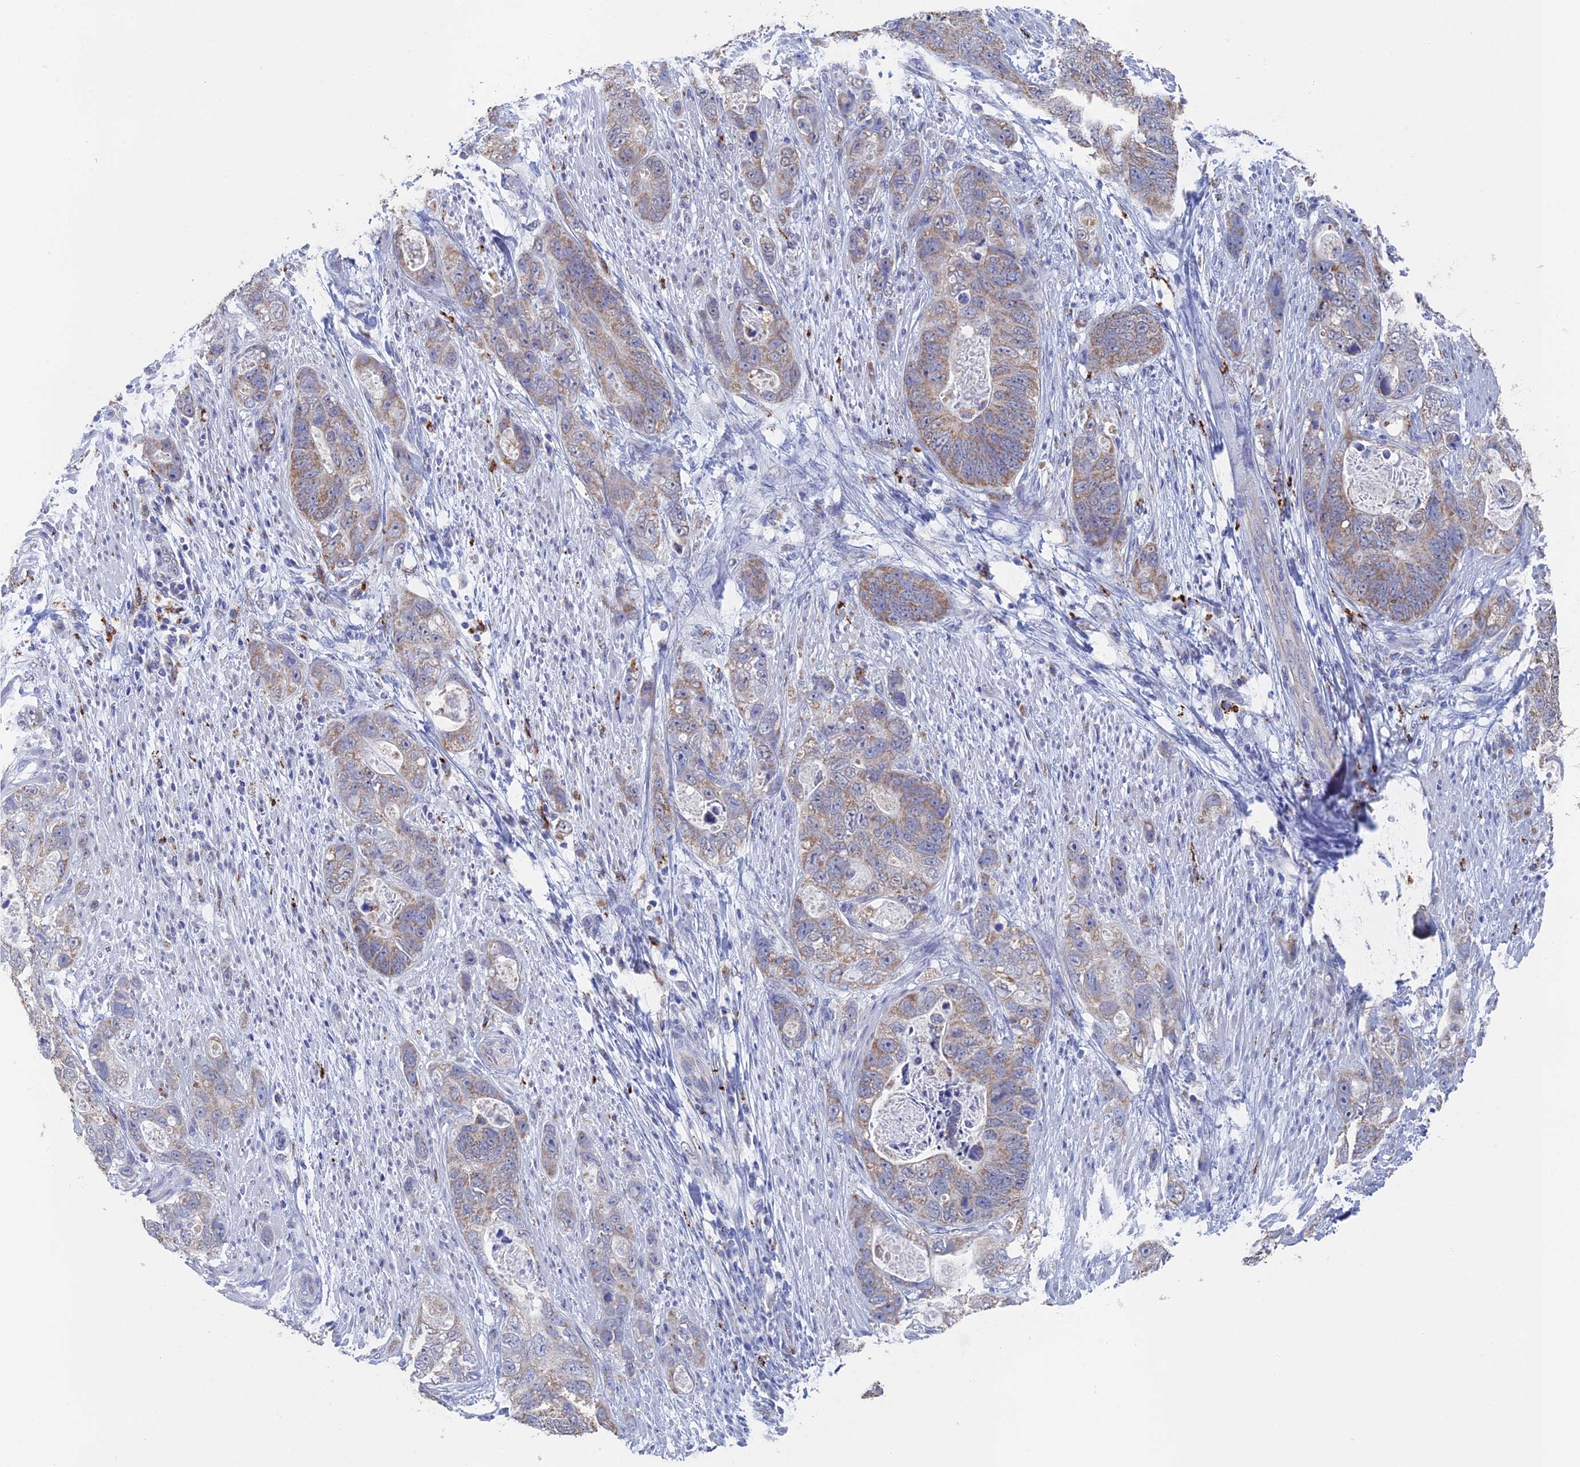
{"staining": {"intensity": "weak", "quantity": "25%-75%", "location": "cytoplasmic/membranous"}, "tissue": "stomach cancer", "cell_type": "Tumor cells", "image_type": "cancer", "snomed": [{"axis": "morphology", "description": "Adenocarcinoma, NOS"}, {"axis": "topography", "description": "Stomach"}], "caption": "Immunohistochemical staining of human stomach adenocarcinoma demonstrates low levels of weak cytoplasmic/membranous expression in approximately 25%-75% of tumor cells. (DAB IHC, brown staining for protein, blue staining for nuclei).", "gene": "SMG9", "patient": {"sex": "female", "age": 89}}